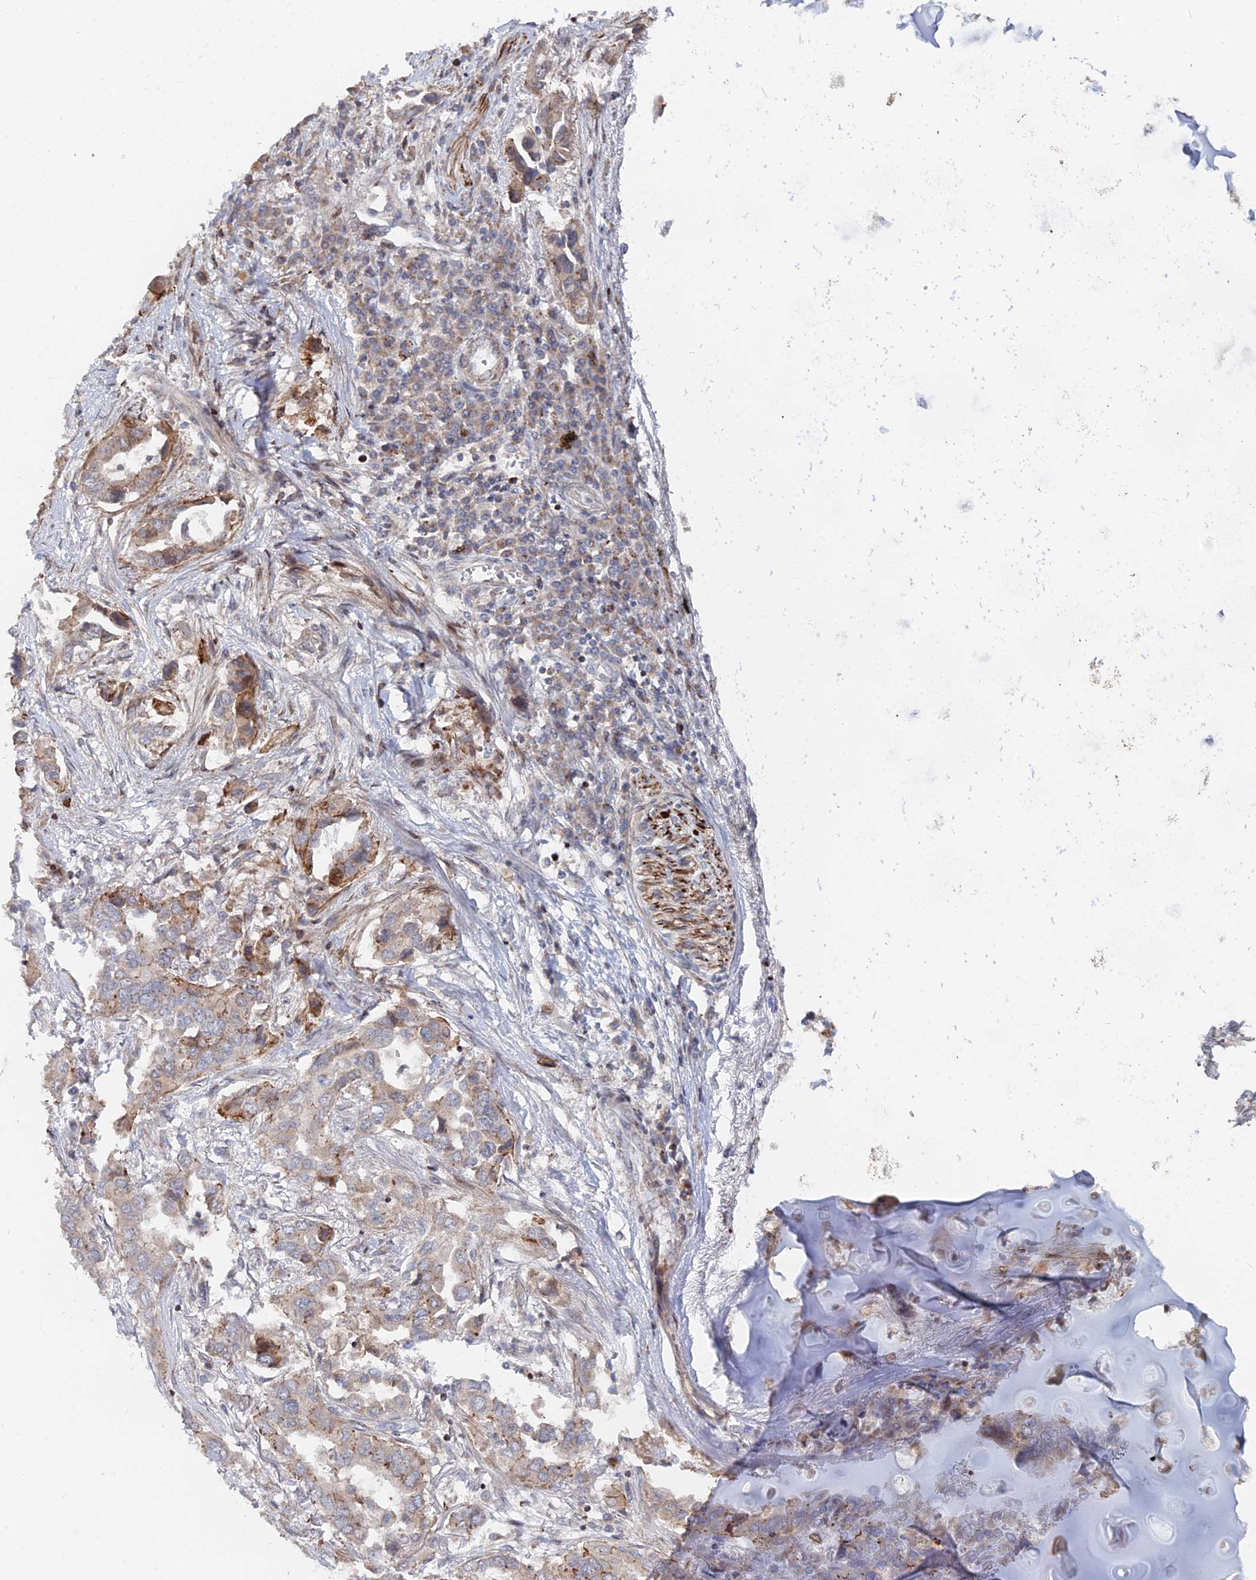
{"staining": {"intensity": "weak", "quantity": "25%-75%", "location": "cytoplasmic/membranous"}, "tissue": "lung cancer", "cell_type": "Tumor cells", "image_type": "cancer", "snomed": [{"axis": "morphology", "description": "Adenocarcinoma, NOS"}, {"axis": "topography", "description": "Lung"}], "caption": "A low amount of weak cytoplasmic/membranous staining is identified in about 25%-75% of tumor cells in lung adenocarcinoma tissue.", "gene": "SGMS1", "patient": {"sex": "female", "age": 76}}